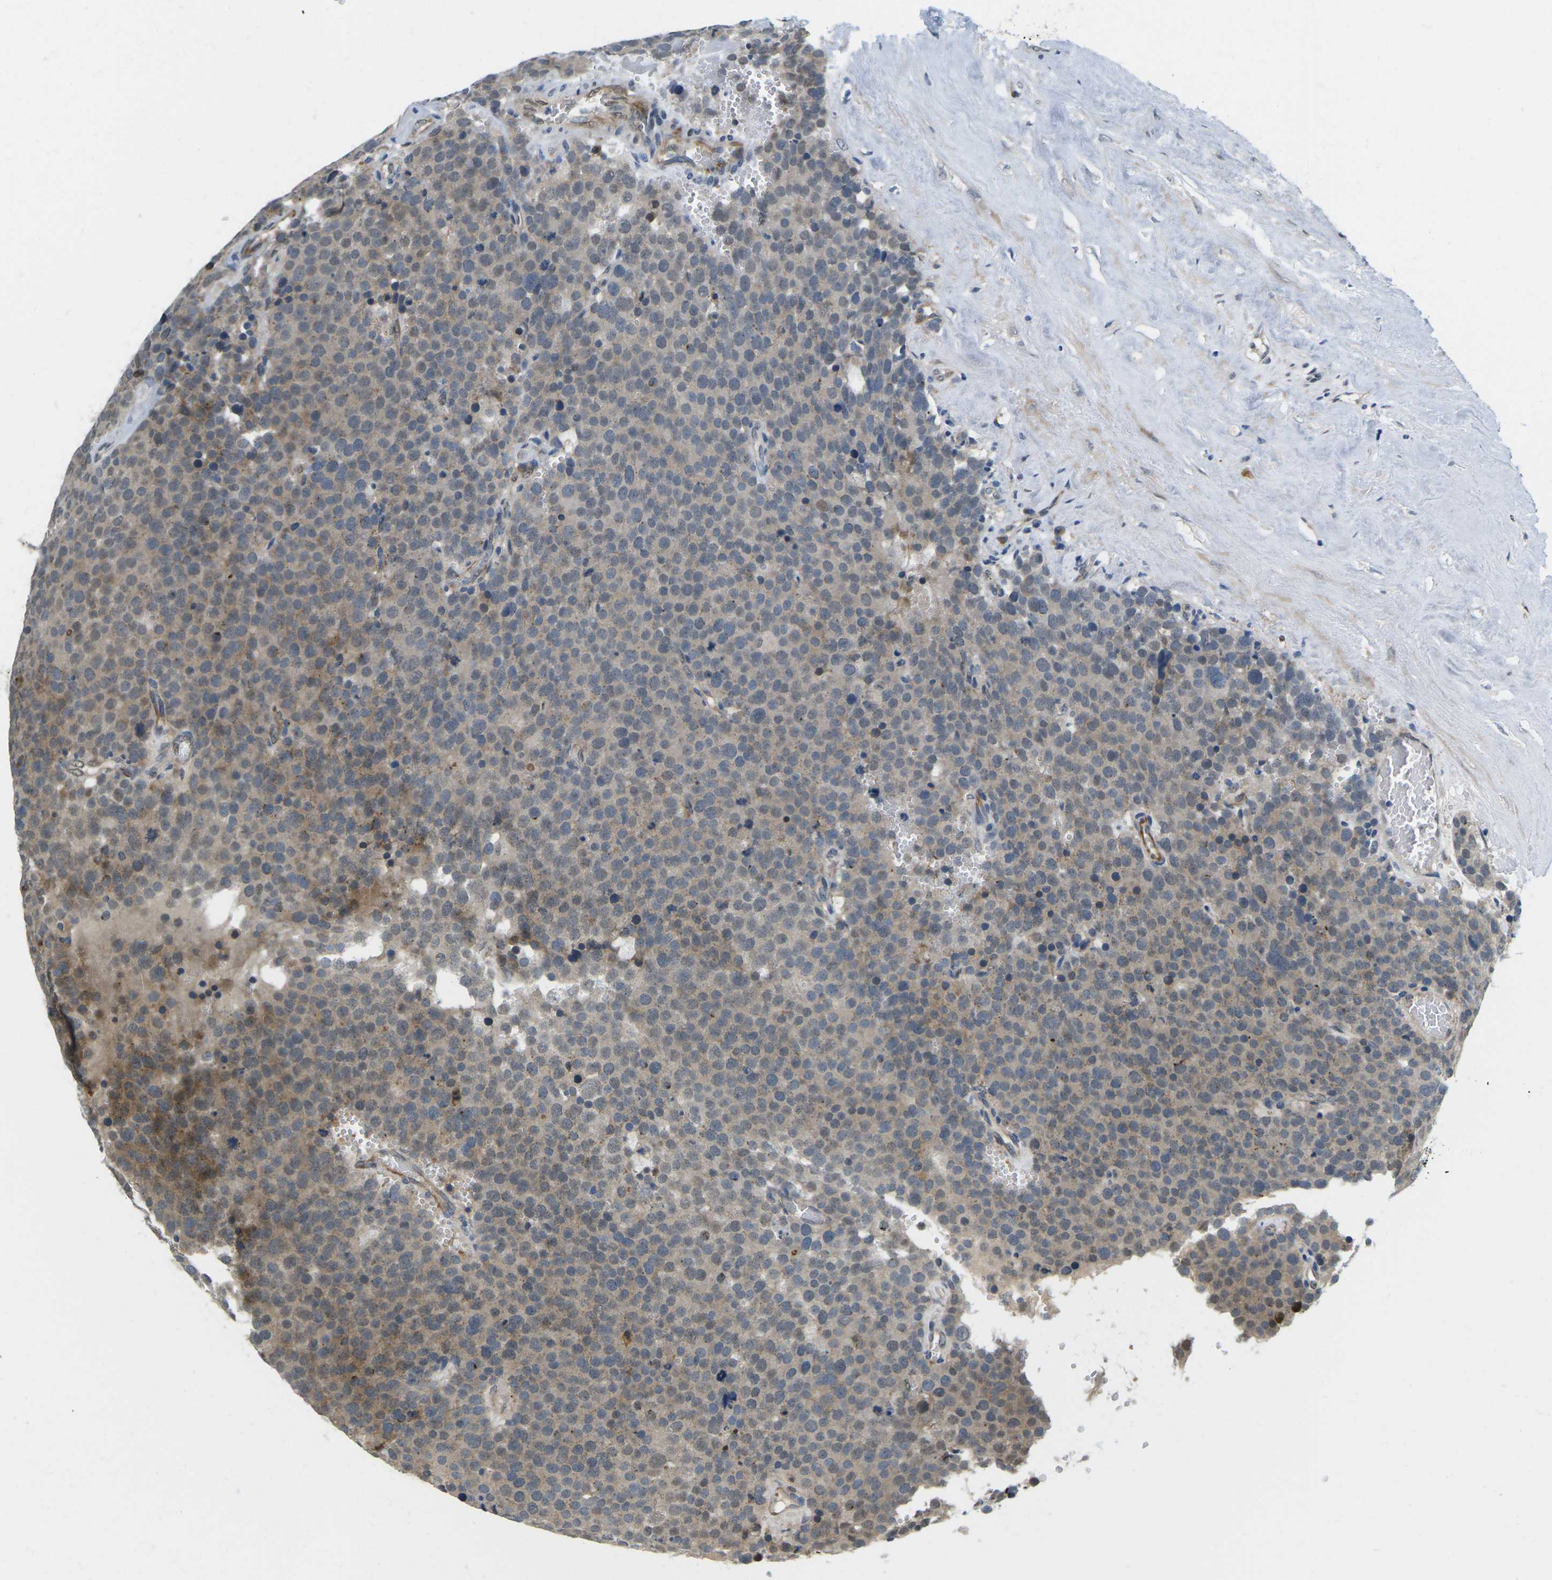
{"staining": {"intensity": "weak", "quantity": ">75%", "location": "cytoplasmic/membranous,nuclear"}, "tissue": "testis cancer", "cell_type": "Tumor cells", "image_type": "cancer", "snomed": [{"axis": "morphology", "description": "Normal tissue, NOS"}, {"axis": "morphology", "description": "Seminoma, NOS"}, {"axis": "topography", "description": "Testis"}], "caption": "Testis seminoma stained for a protein (brown) shows weak cytoplasmic/membranous and nuclear positive staining in approximately >75% of tumor cells.", "gene": "ERBB4", "patient": {"sex": "male", "age": 71}}